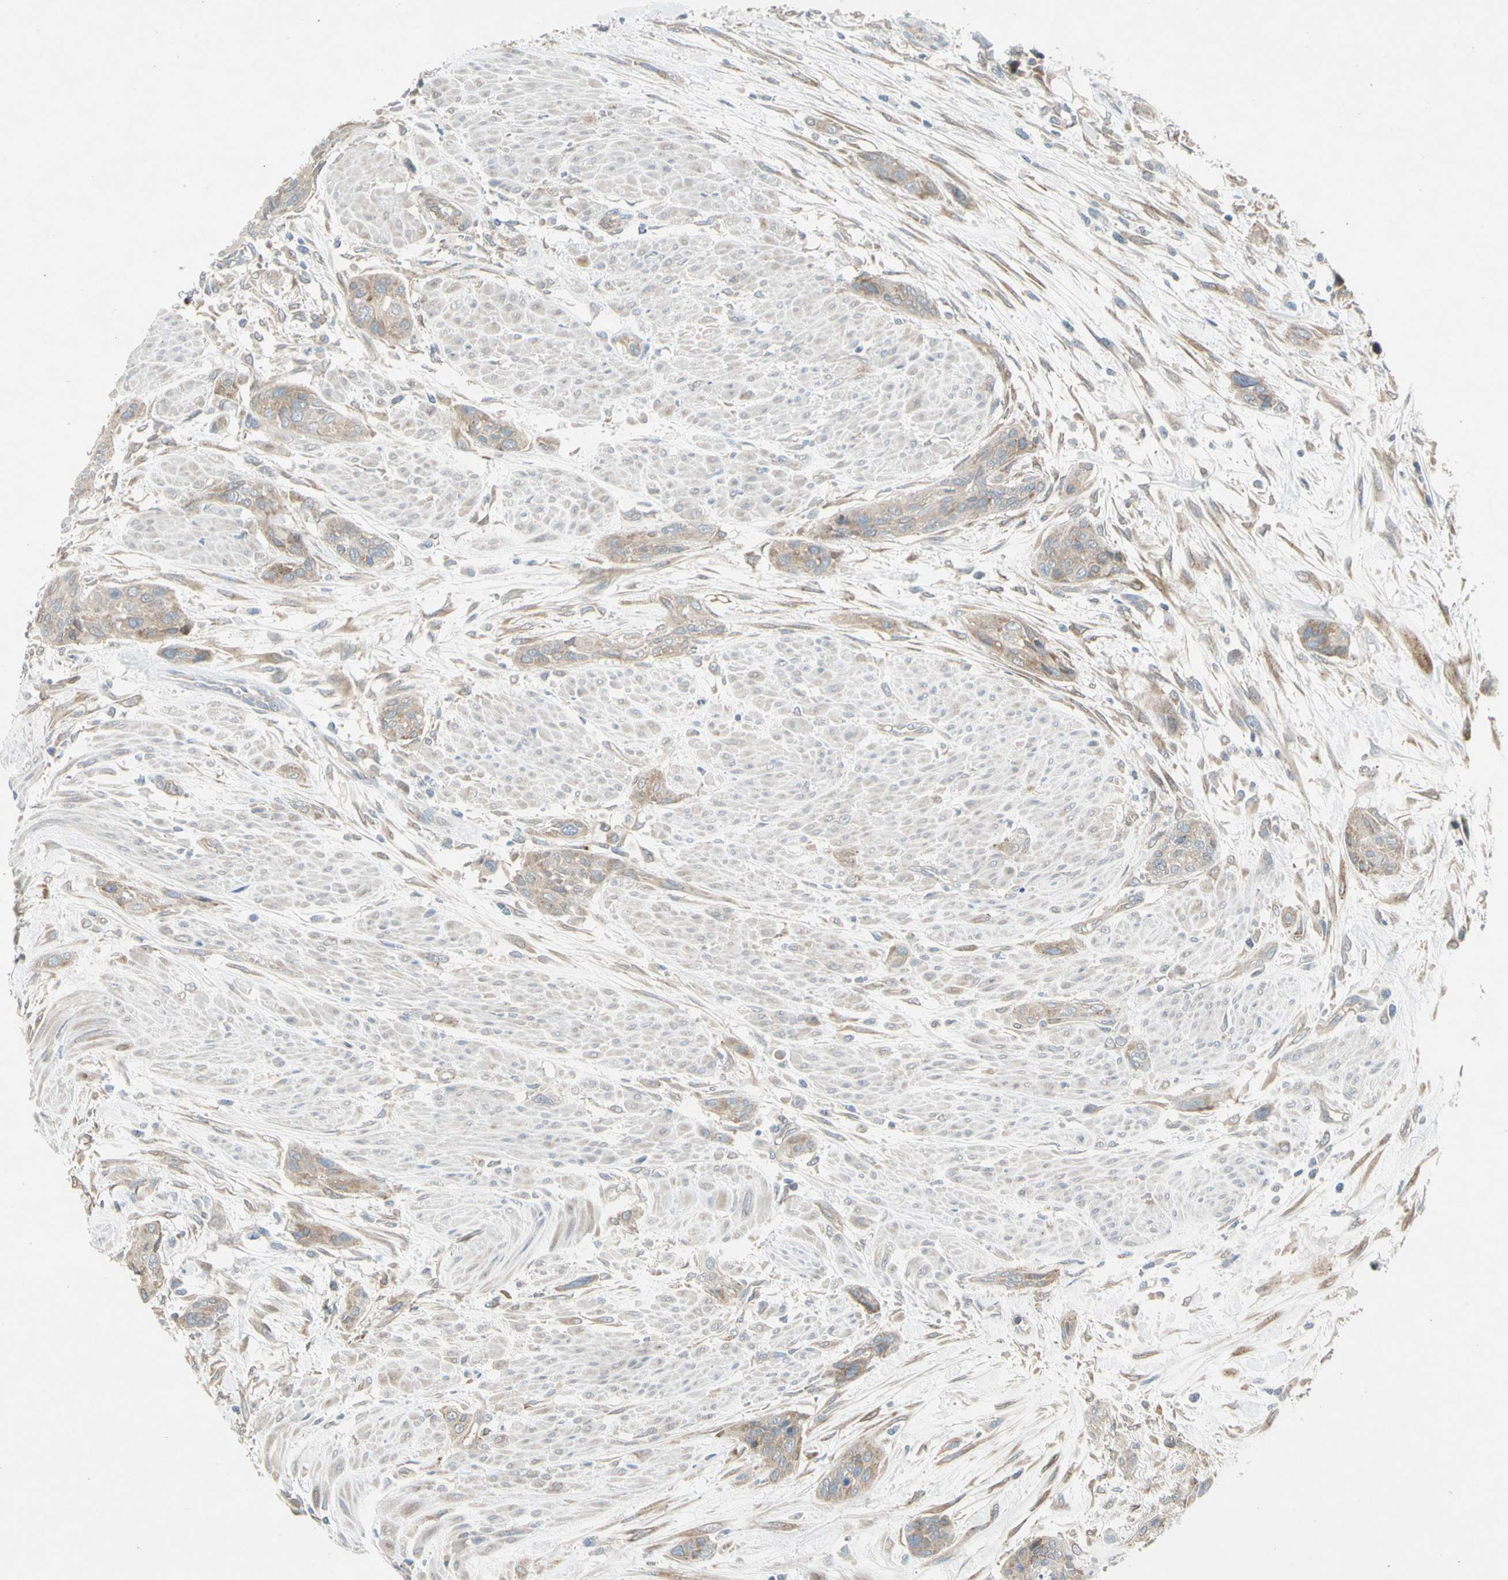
{"staining": {"intensity": "weak", "quantity": ">75%", "location": "cytoplasmic/membranous"}, "tissue": "urothelial cancer", "cell_type": "Tumor cells", "image_type": "cancer", "snomed": [{"axis": "morphology", "description": "Urothelial carcinoma, High grade"}, {"axis": "topography", "description": "Urinary bladder"}], "caption": "This photomicrograph displays IHC staining of human urothelial cancer, with low weak cytoplasmic/membranous staining in about >75% of tumor cells.", "gene": "PANK2", "patient": {"sex": "male", "age": 35}}